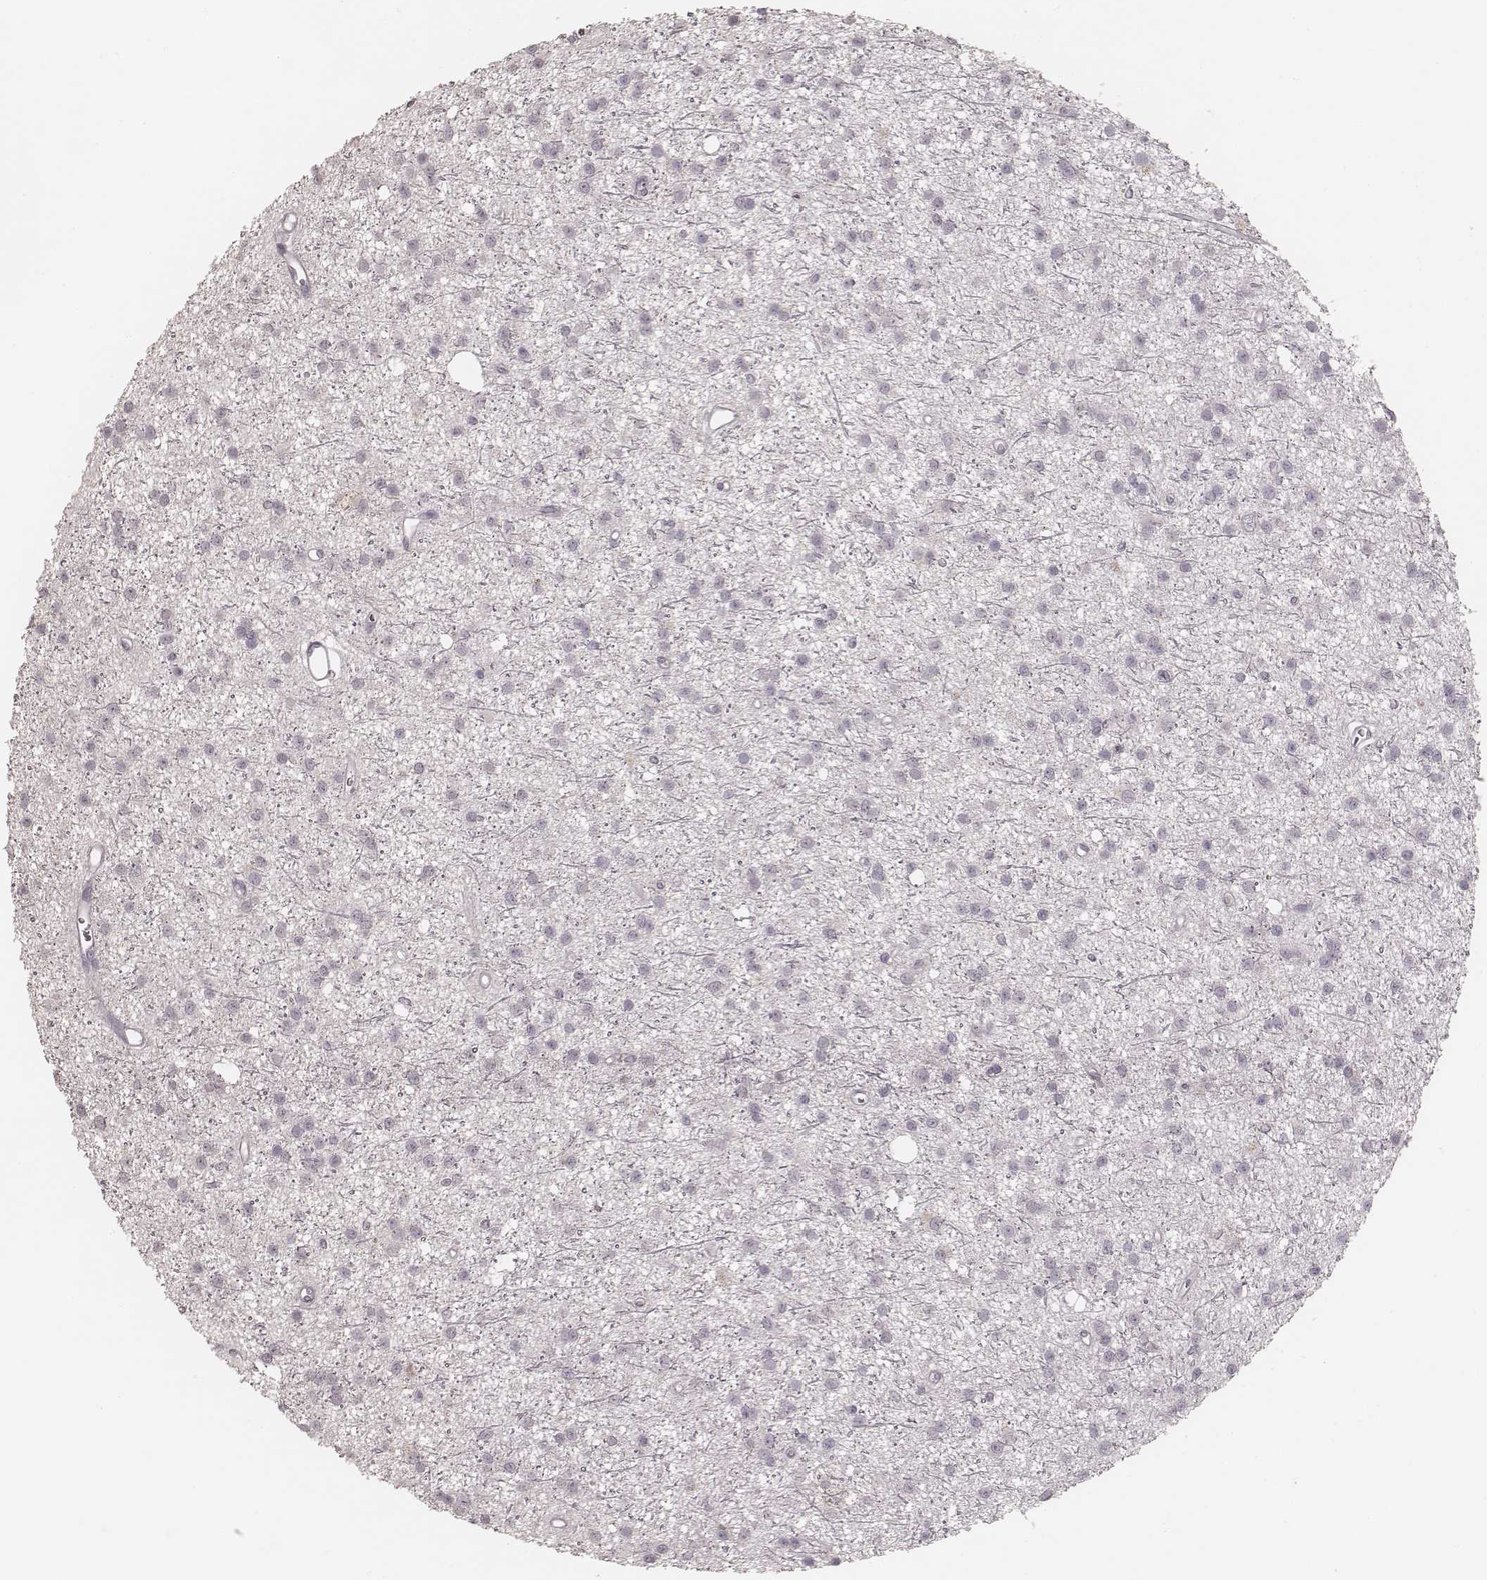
{"staining": {"intensity": "negative", "quantity": "none", "location": "none"}, "tissue": "glioma", "cell_type": "Tumor cells", "image_type": "cancer", "snomed": [{"axis": "morphology", "description": "Glioma, malignant, Low grade"}, {"axis": "topography", "description": "Brain"}], "caption": "This is a photomicrograph of immunohistochemistry staining of glioma, which shows no positivity in tumor cells. Nuclei are stained in blue.", "gene": "MADCAM1", "patient": {"sex": "male", "age": 27}}